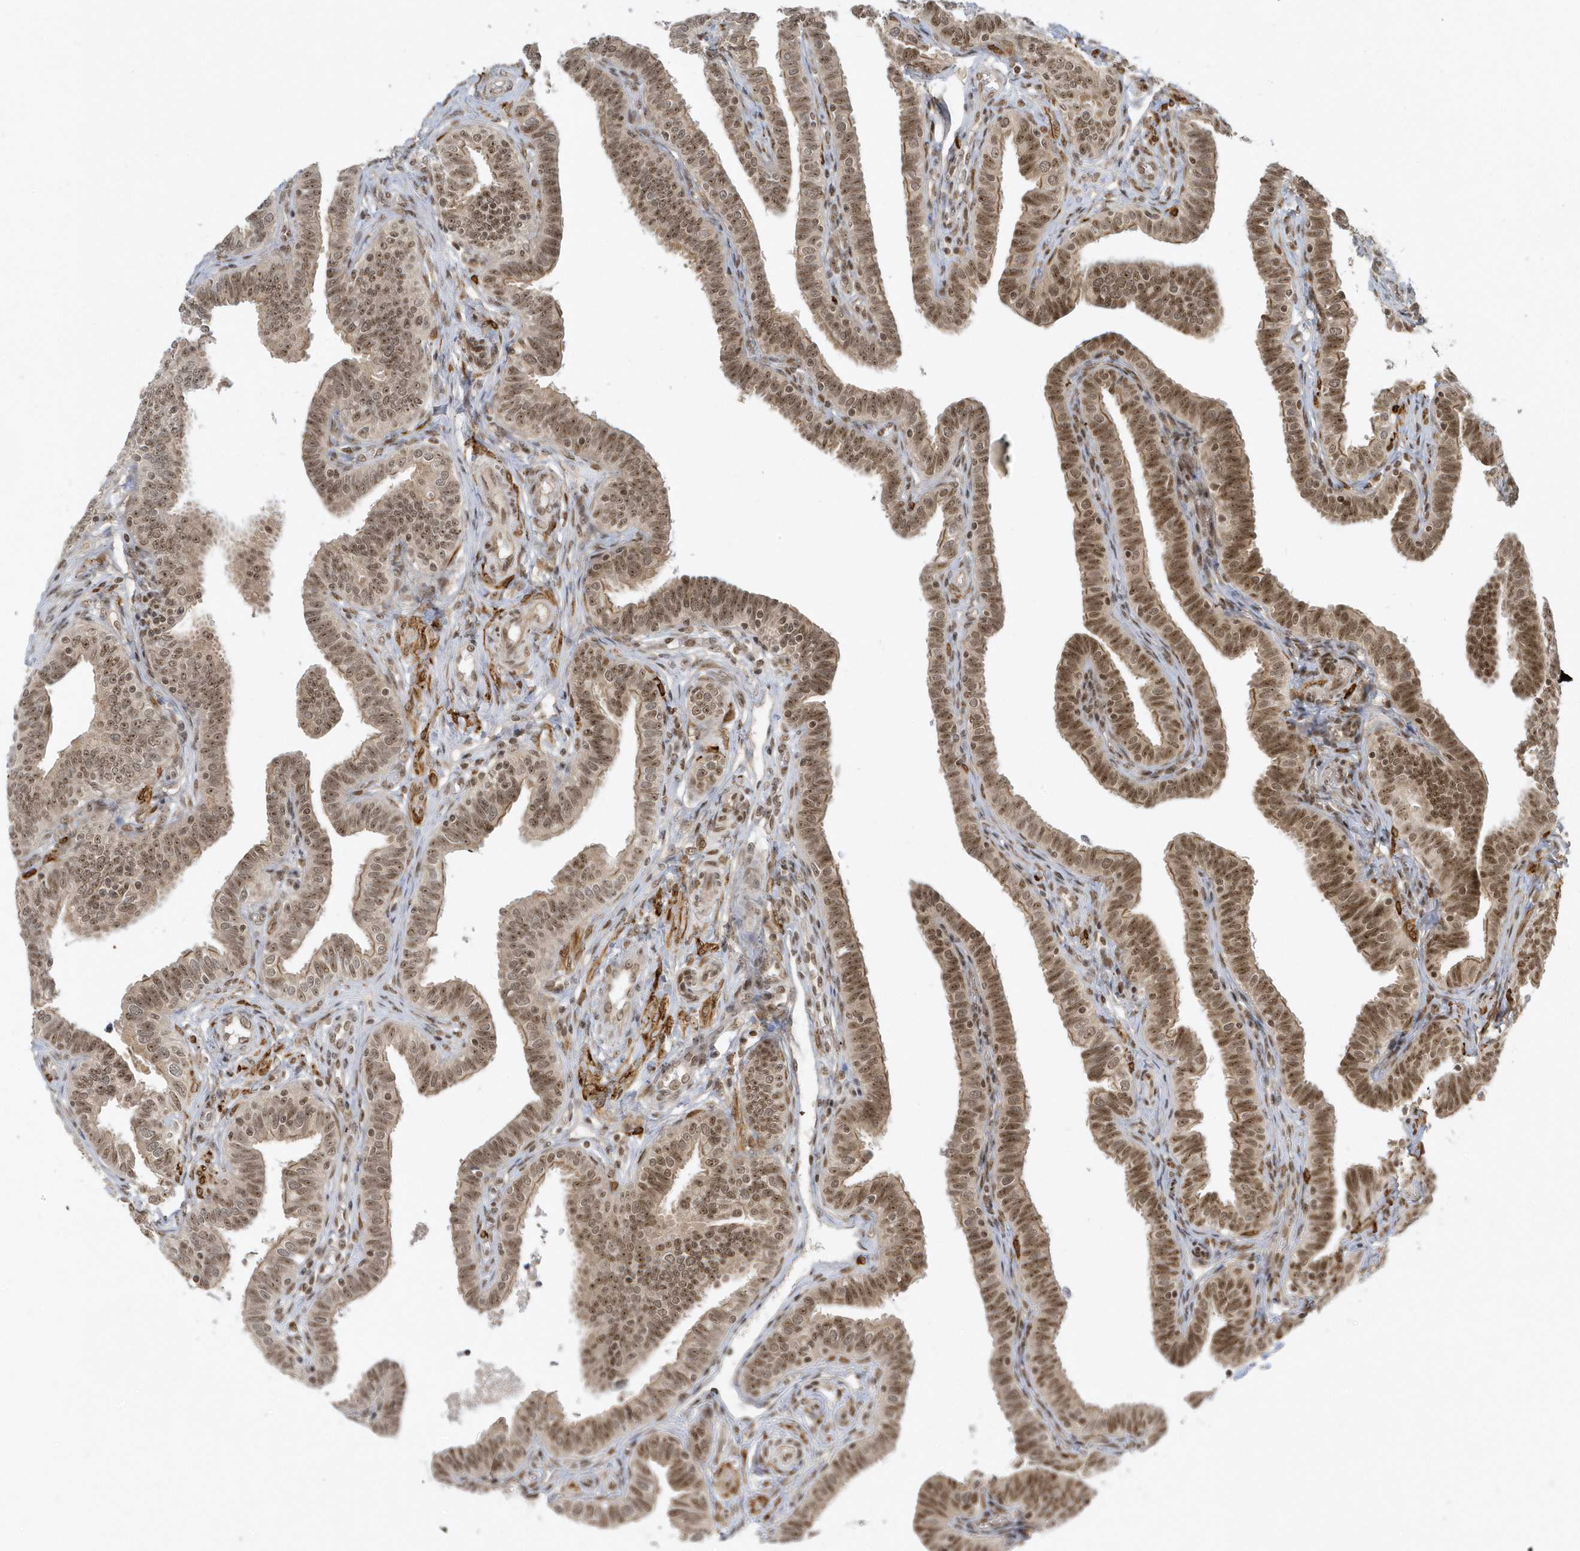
{"staining": {"intensity": "strong", "quantity": ">75%", "location": "cytoplasmic/membranous,nuclear"}, "tissue": "fallopian tube", "cell_type": "Glandular cells", "image_type": "normal", "snomed": [{"axis": "morphology", "description": "Normal tissue, NOS"}, {"axis": "topography", "description": "Fallopian tube"}], "caption": "Immunohistochemical staining of benign human fallopian tube exhibits >75% levels of strong cytoplasmic/membranous,nuclear protein positivity in about >75% of glandular cells.", "gene": "ZNF740", "patient": {"sex": "female", "age": 39}}